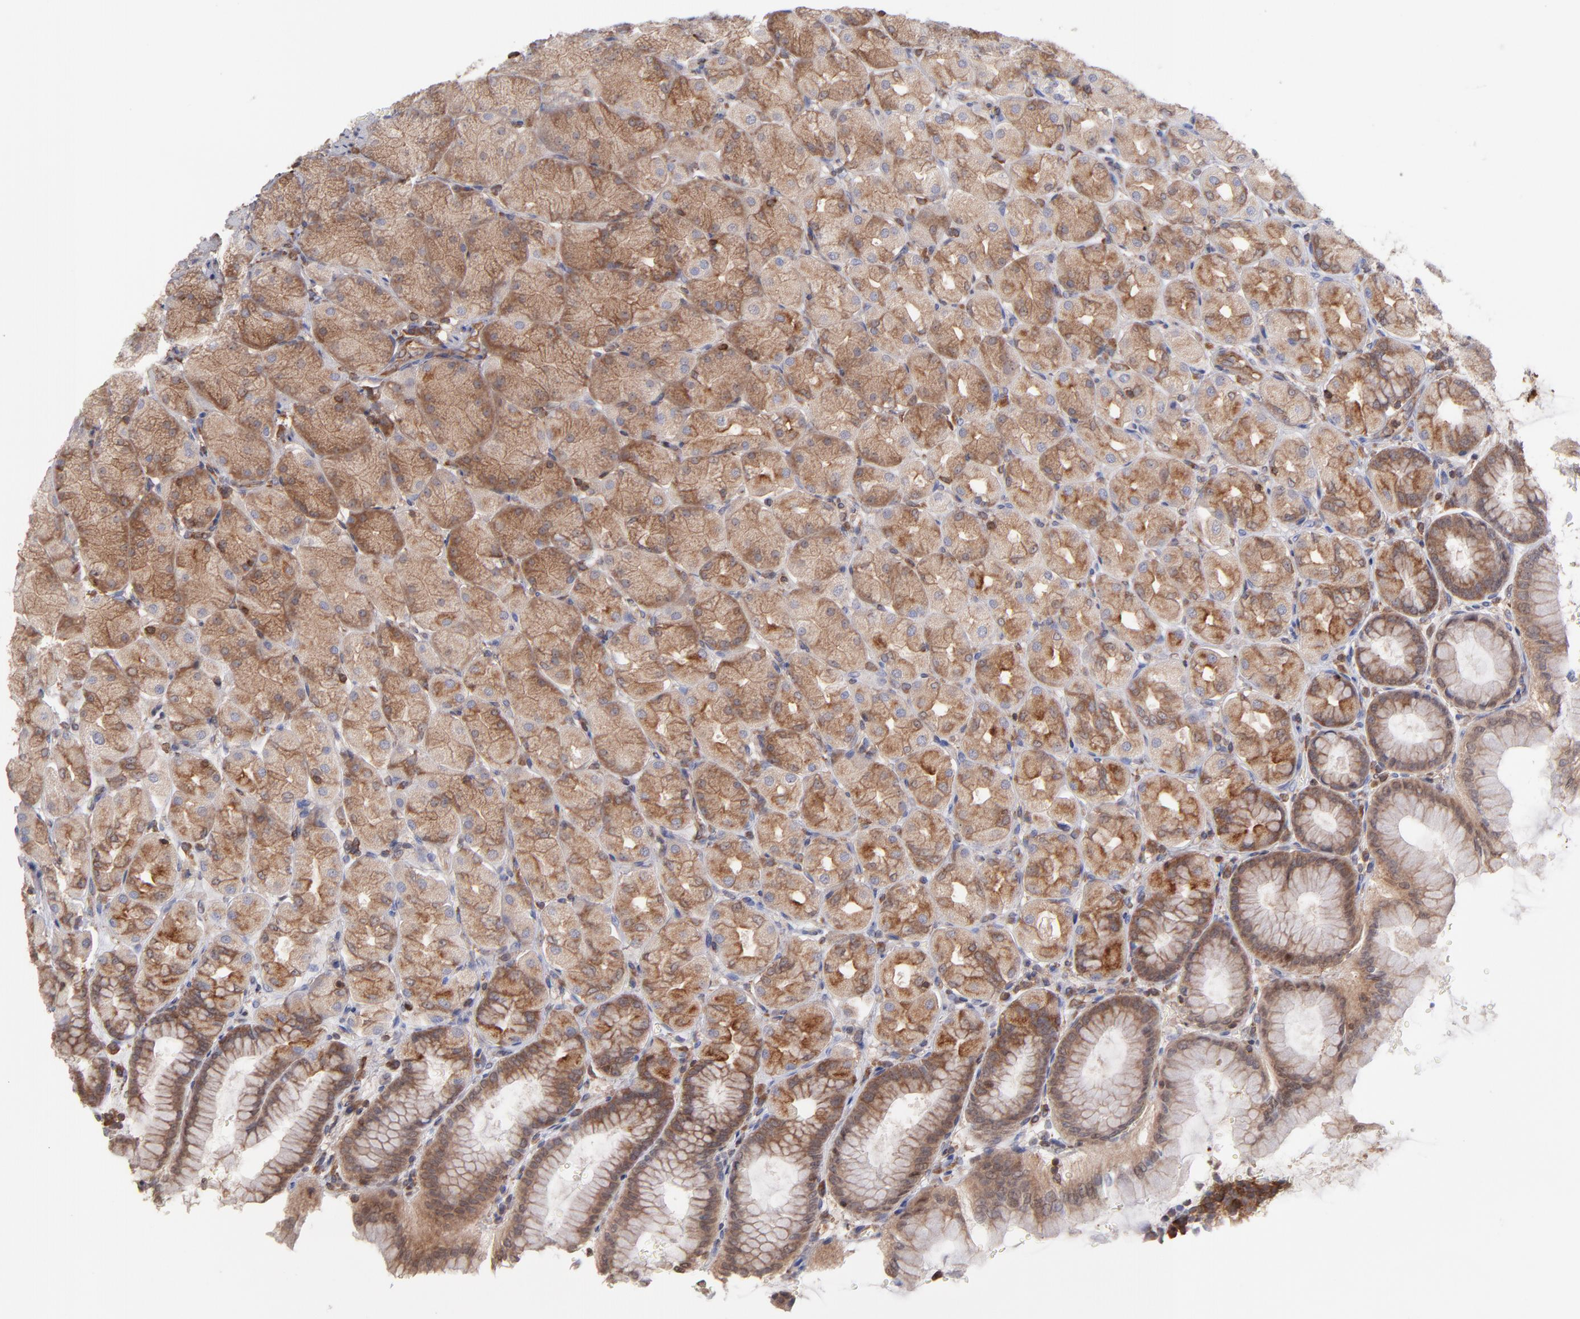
{"staining": {"intensity": "moderate", "quantity": ">75%", "location": "cytoplasmic/membranous"}, "tissue": "stomach", "cell_type": "Glandular cells", "image_type": "normal", "snomed": [{"axis": "morphology", "description": "Normal tissue, NOS"}, {"axis": "topography", "description": "Stomach, upper"}], "caption": "Immunohistochemistry image of normal stomach: human stomach stained using IHC reveals medium levels of moderate protein expression localized specifically in the cytoplasmic/membranous of glandular cells, appearing as a cytoplasmic/membranous brown color.", "gene": "MAPRE1", "patient": {"sex": "female", "age": 56}}